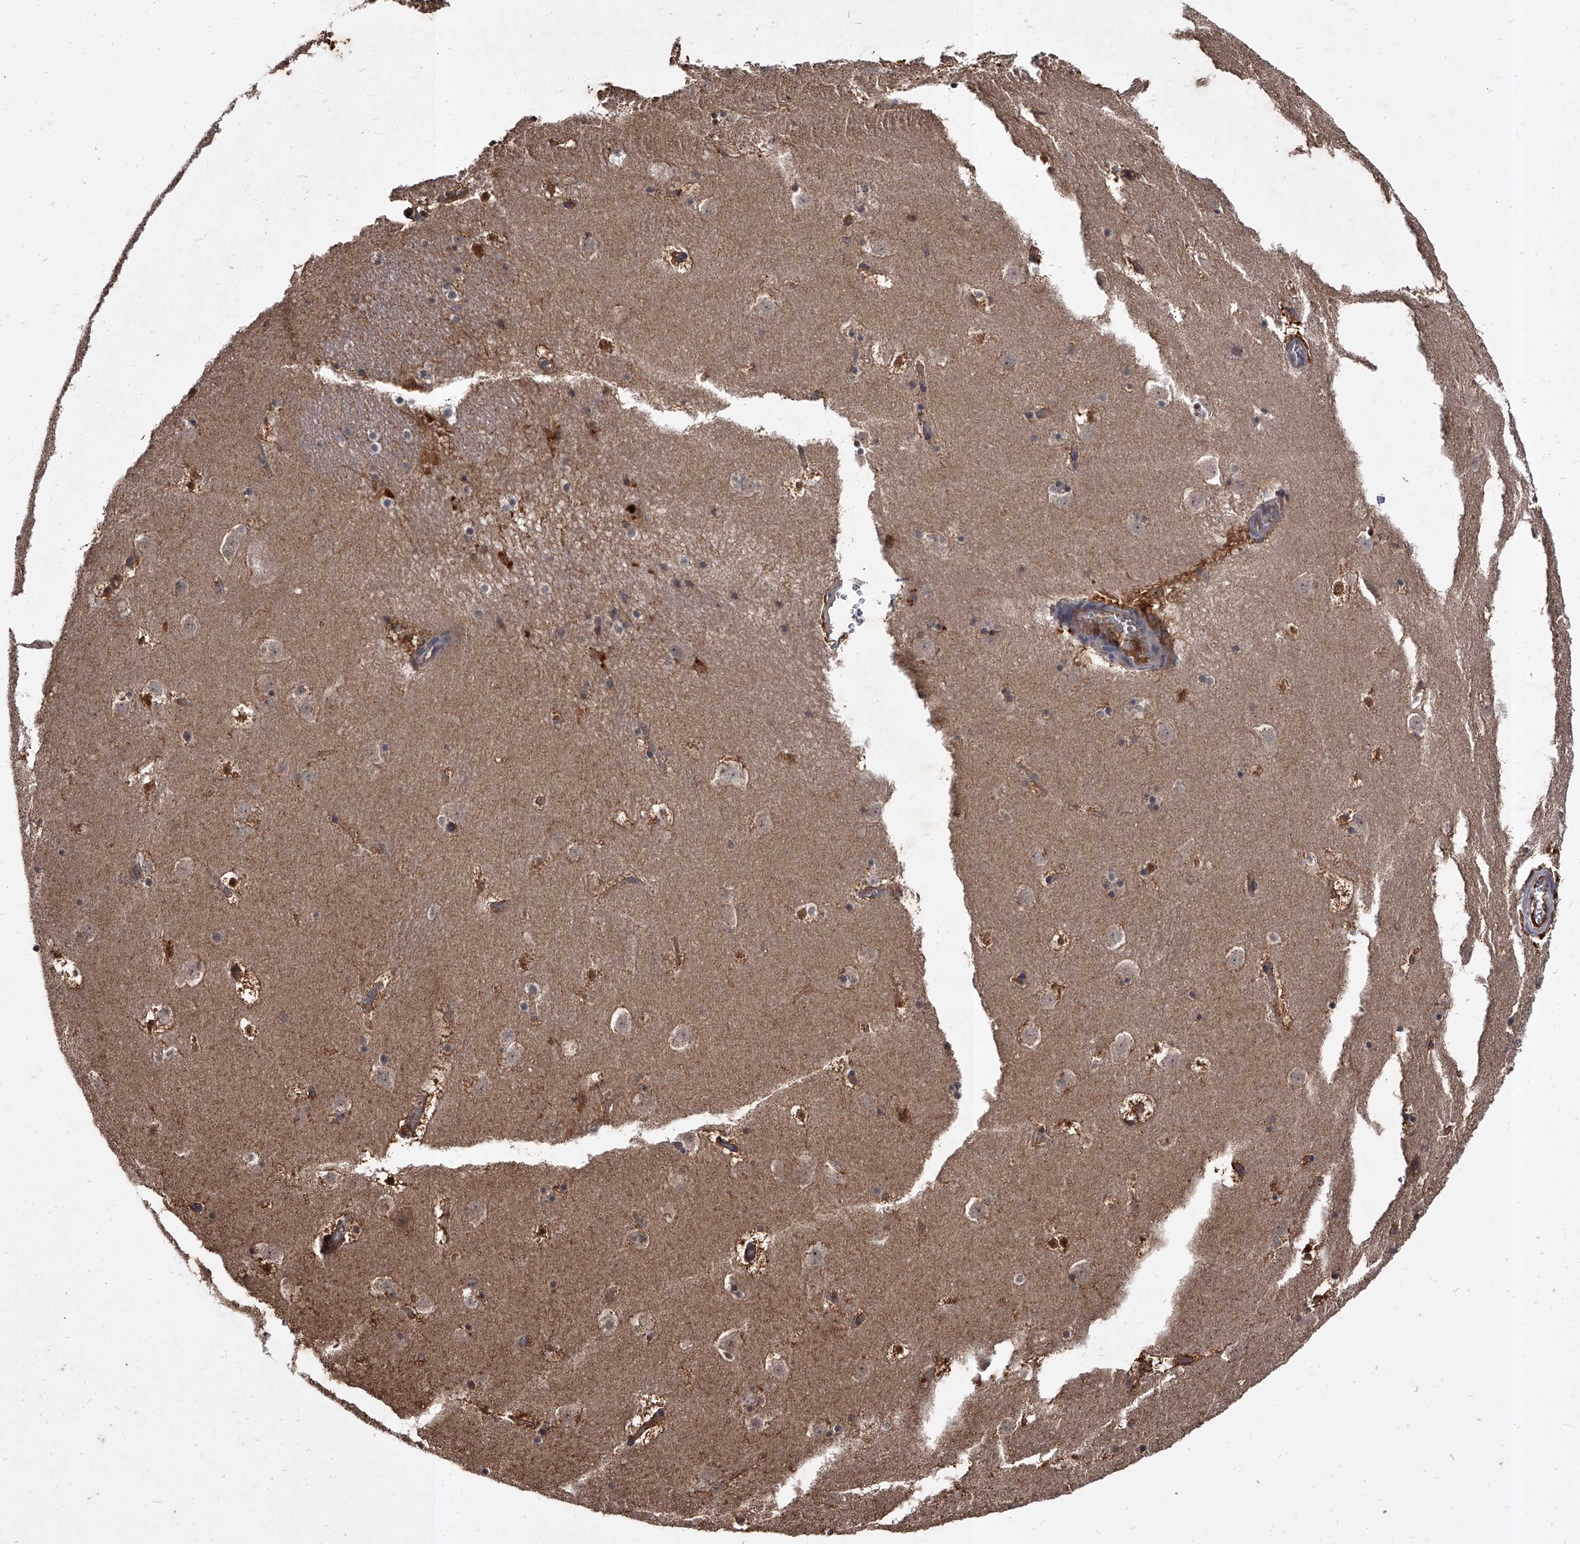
{"staining": {"intensity": "moderate", "quantity": ">75%", "location": "cytoplasmic/membranous"}, "tissue": "caudate", "cell_type": "Glial cells", "image_type": "normal", "snomed": [{"axis": "morphology", "description": "Normal tissue, NOS"}, {"axis": "topography", "description": "Lateral ventricle wall"}], "caption": "This image reveals normal caudate stained with immunohistochemistry (IHC) to label a protein in brown. The cytoplasmic/membranous of glial cells show moderate positivity for the protein. Nuclei are counter-stained blue.", "gene": "SLC18B1", "patient": {"sex": "male", "age": 45}}